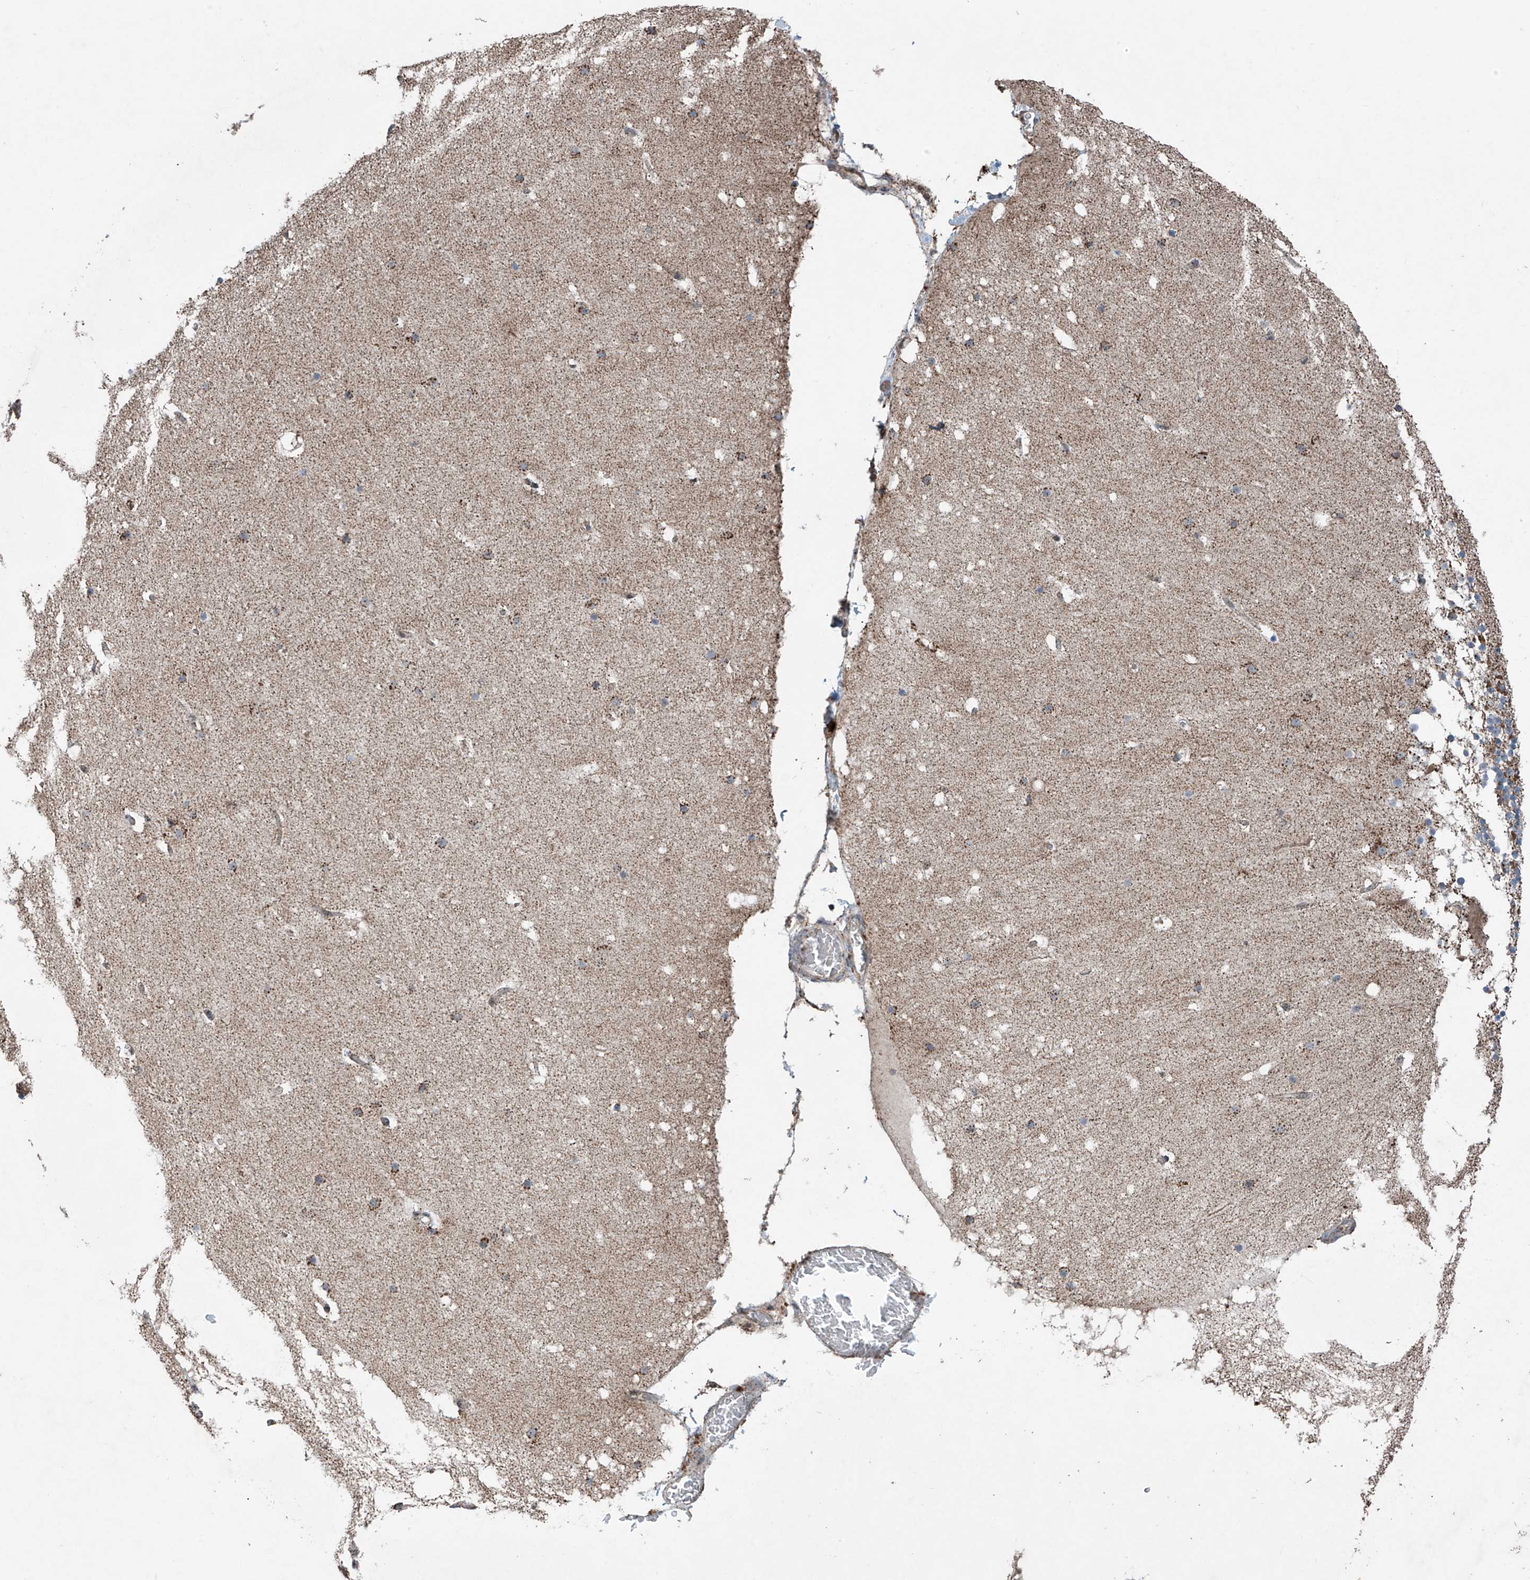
{"staining": {"intensity": "weak", "quantity": "<25%", "location": "cytoplasmic/membranous"}, "tissue": "cerebellum", "cell_type": "Cells in granular layer", "image_type": "normal", "snomed": [{"axis": "morphology", "description": "Normal tissue, NOS"}, {"axis": "topography", "description": "Cerebellum"}], "caption": "High magnification brightfield microscopy of unremarkable cerebellum stained with DAB (brown) and counterstained with hematoxylin (blue): cells in granular layer show no significant positivity. (DAB IHC visualized using brightfield microscopy, high magnification).", "gene": "SAMD3", "patient": {"sex": "male", "age": 57}}